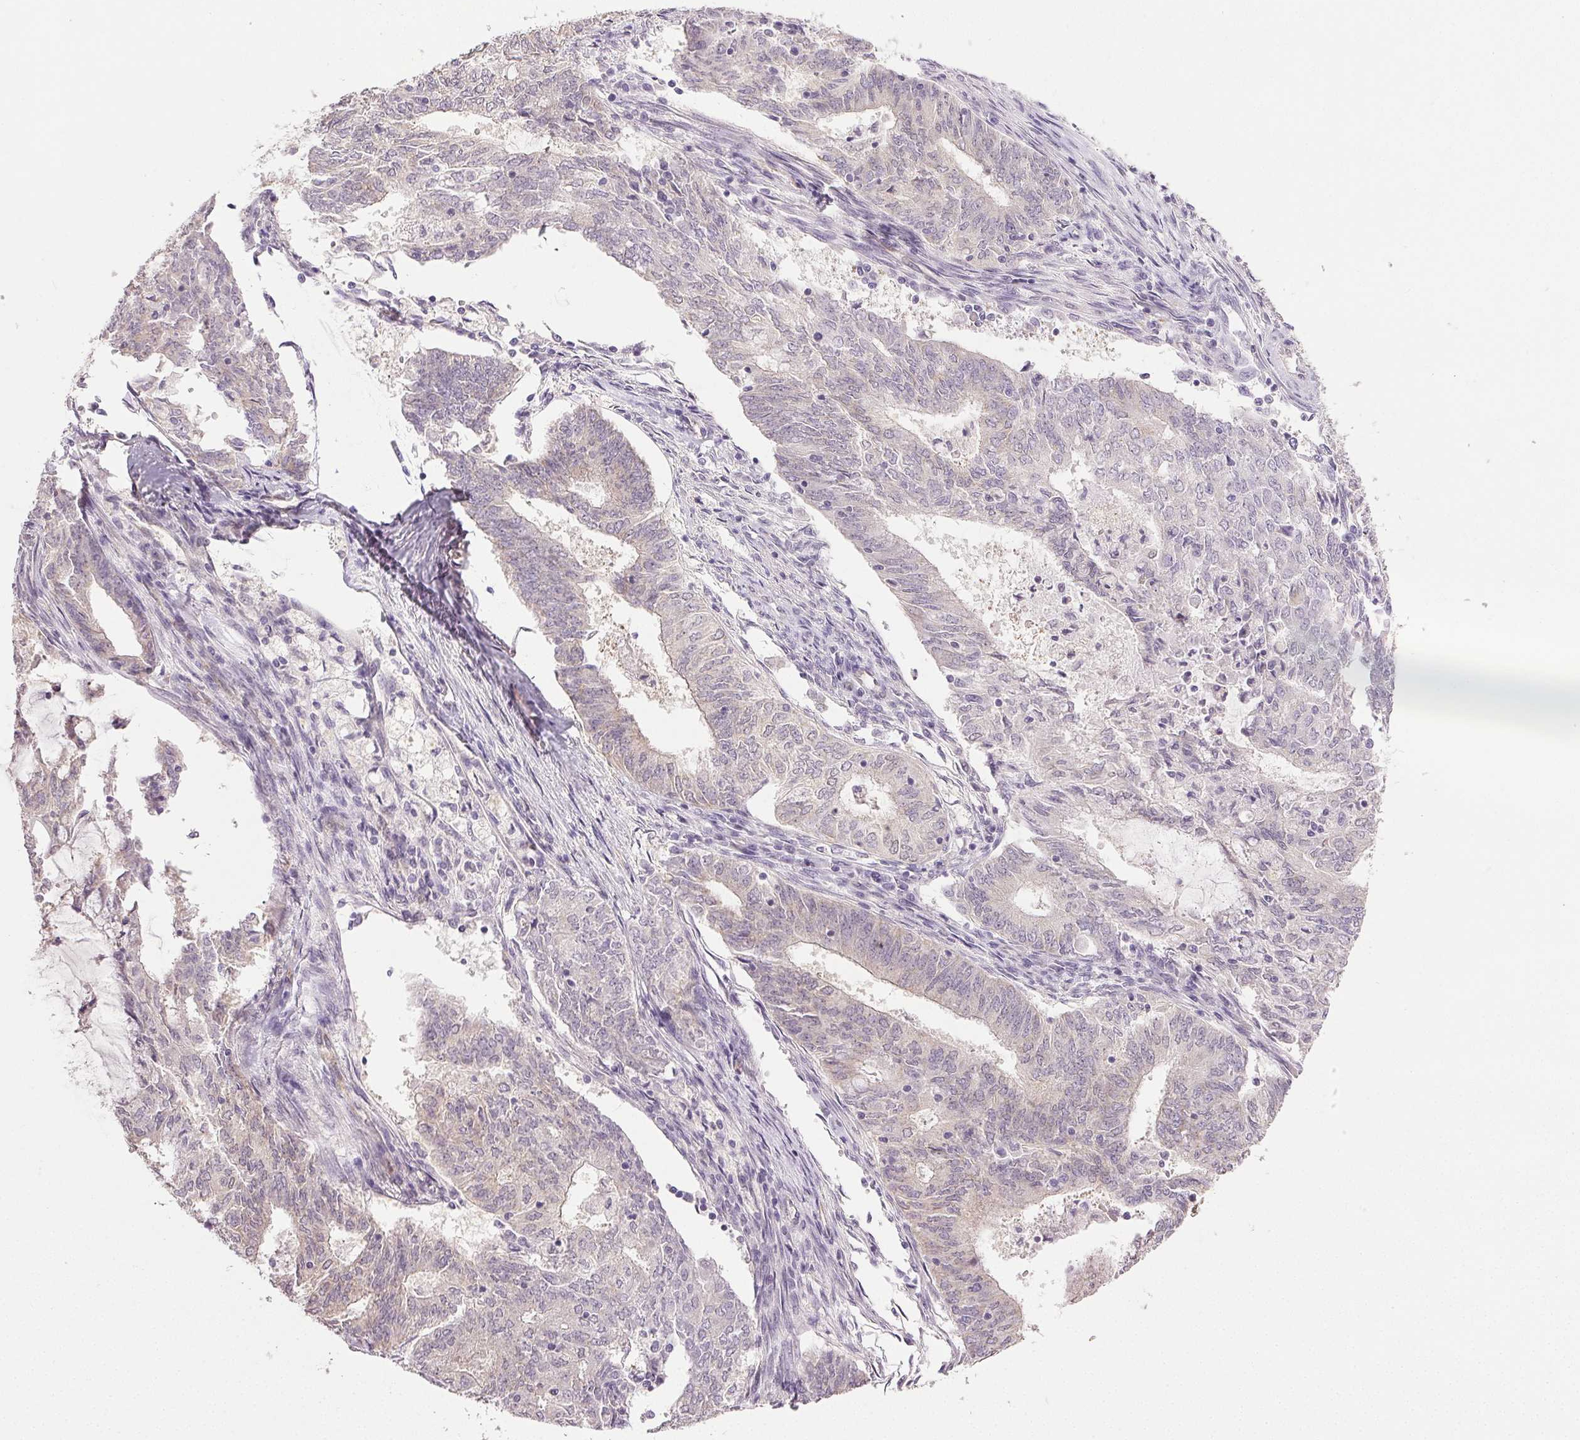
{"staining": {"intensity": "negative", "quantity": "none", "location": "none"}, "tissue": "endometrial cancer", "cell_type": "Tumor cells", "image_type": "cancer", "snomed": [{"axis": "morphology", "description": "Adenocarcinoma, NOS"}, {"axis": "topography", "description": "Endometrium"}], "caption": "Endometrial cancer was stained to show a protein in brown. There is no significant positivity in tumor cells.", "gene": "PLCB1", "patient": {"sex": "female", "age": 62}}